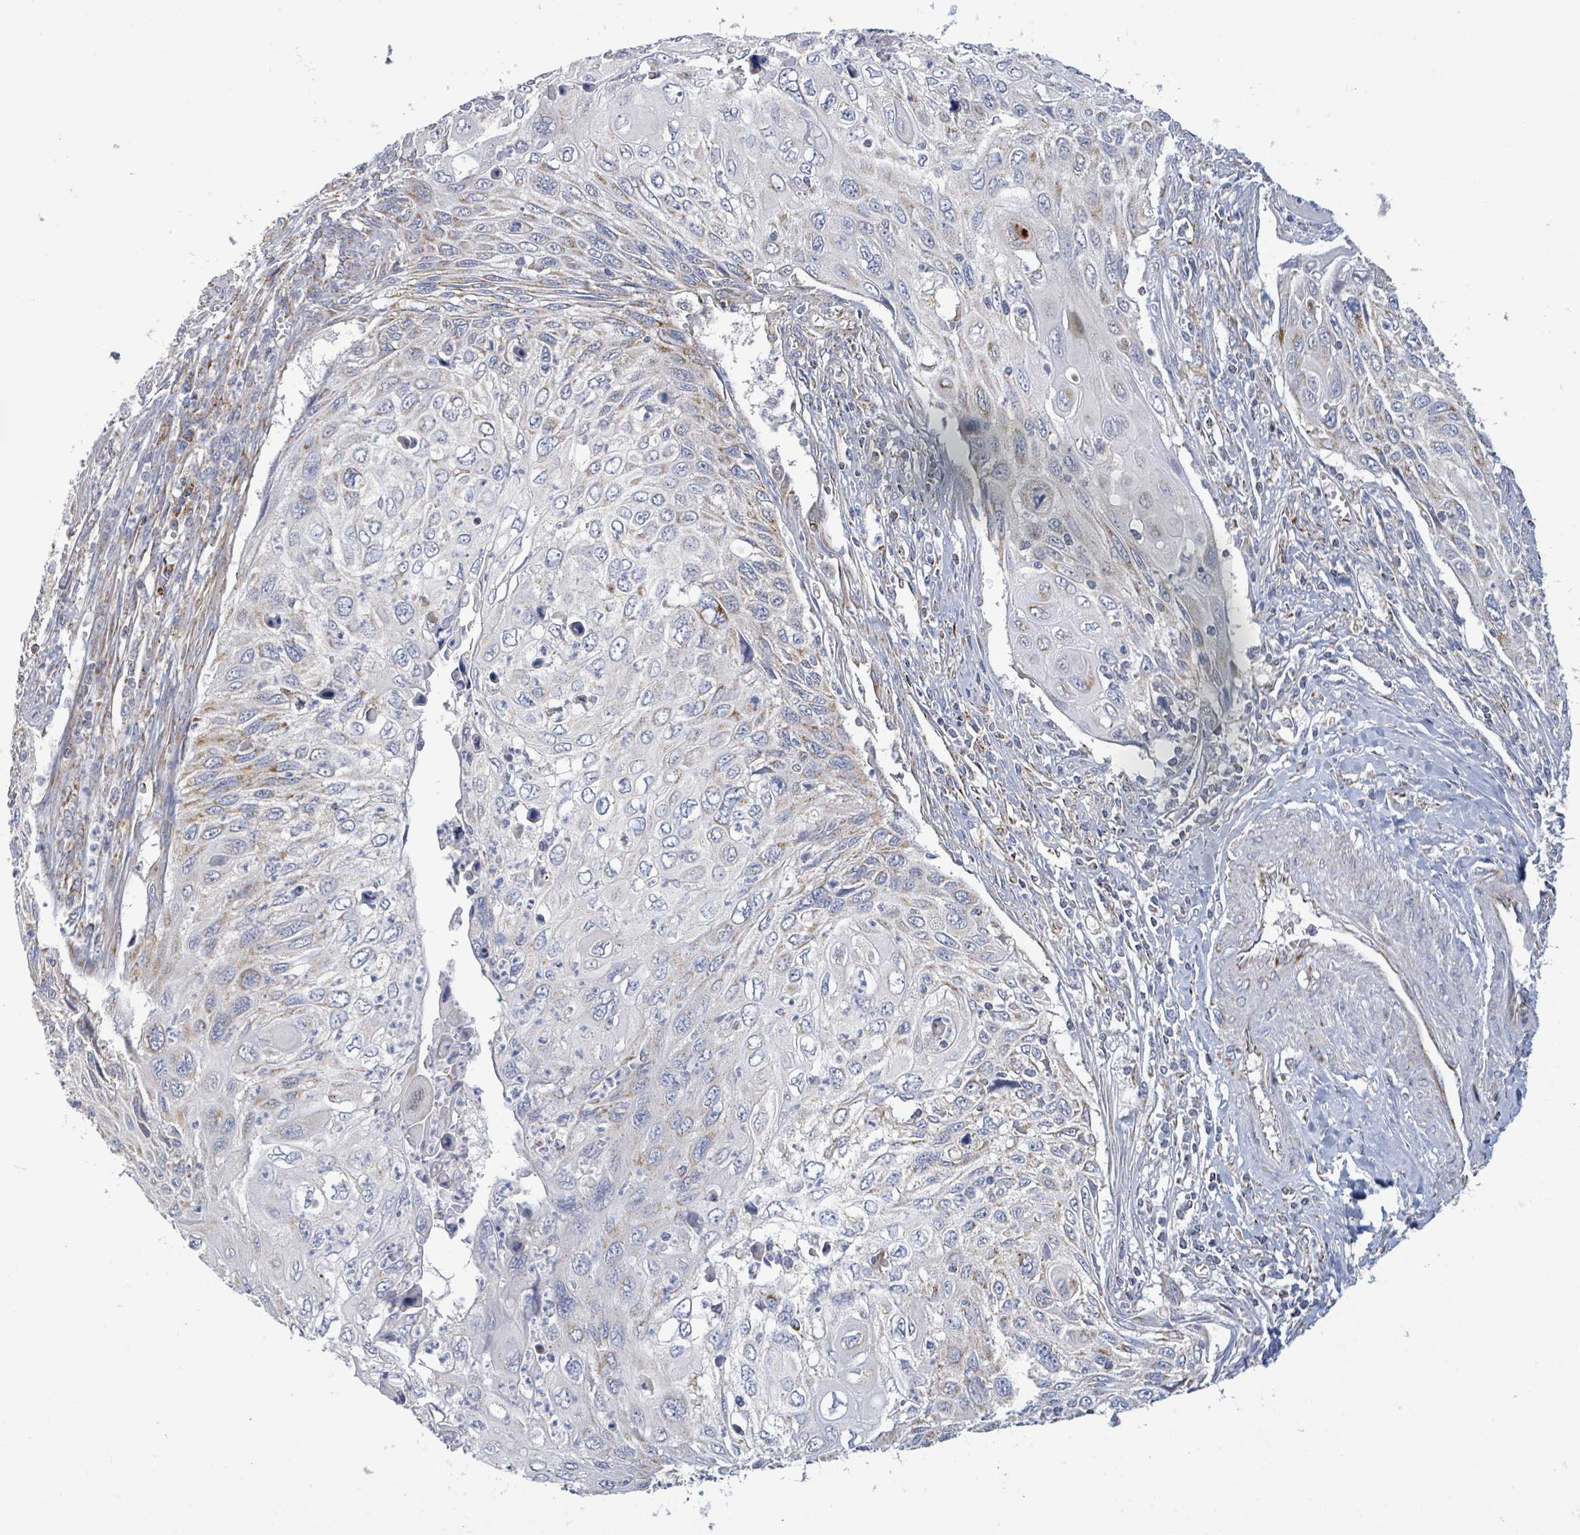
{"staining": {"intensity": "negative", "quantity": "none", "location": "none"}, "tissue": "cervical cancer", "cell_type": "Tumor cells", "image_type": "cancer", "snomed": [{"axis": "morphology", "description": "Squamous cell carcinoma, NOS"}, {"axis": "topography", "description": "Cervix"}], "caption": "Squamous cell carcinoma (cervical) was stained to show a protein in brown. There is no significant positivity in tumor cells.", "gene": "SUCLG2", "patient": {"sex": "female", "age": 70}}